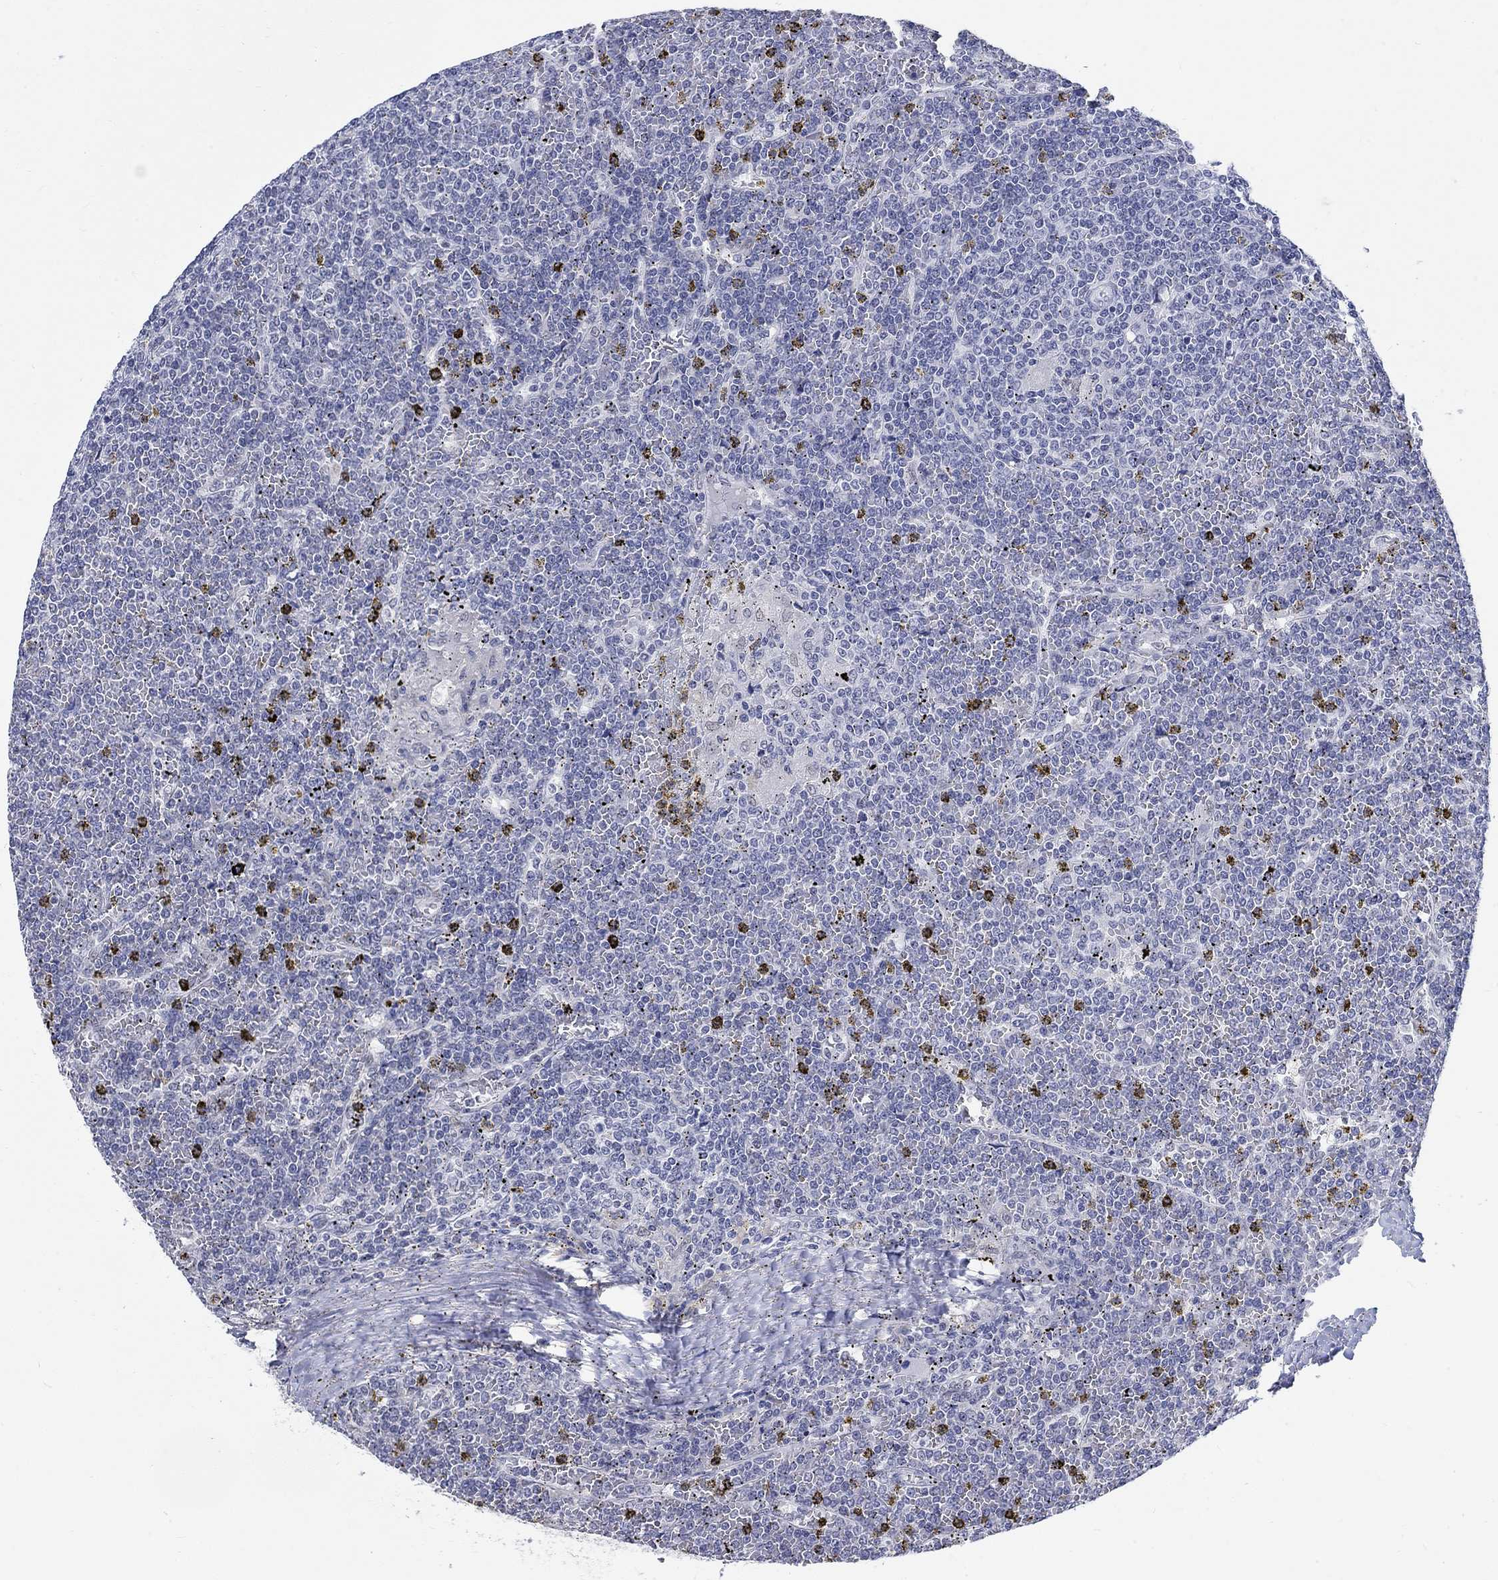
{"staining": {"intensity": "negative", "quantity": "none", "location": "none"}, "tissue": "lymphoma", "cell_type": "Tumor cells", "image_type": "cancer", "snomed": [{"axis": "morphology", "description": "Malignant lymphoma, non-Hodgkin's type, Low grade"}, {"axis": "topography", "description": "Spleen"}], "caption": "IHC image of human lymphoma stained for a protein (brown), which demonstrates no expression in tumor cells. (DAB (3,3'-diaminobenzidine) immunohistochemistry (IHC), high magnification).", "gene": "ANKS1B", "patient": {"sex": "female", "age": 19}}